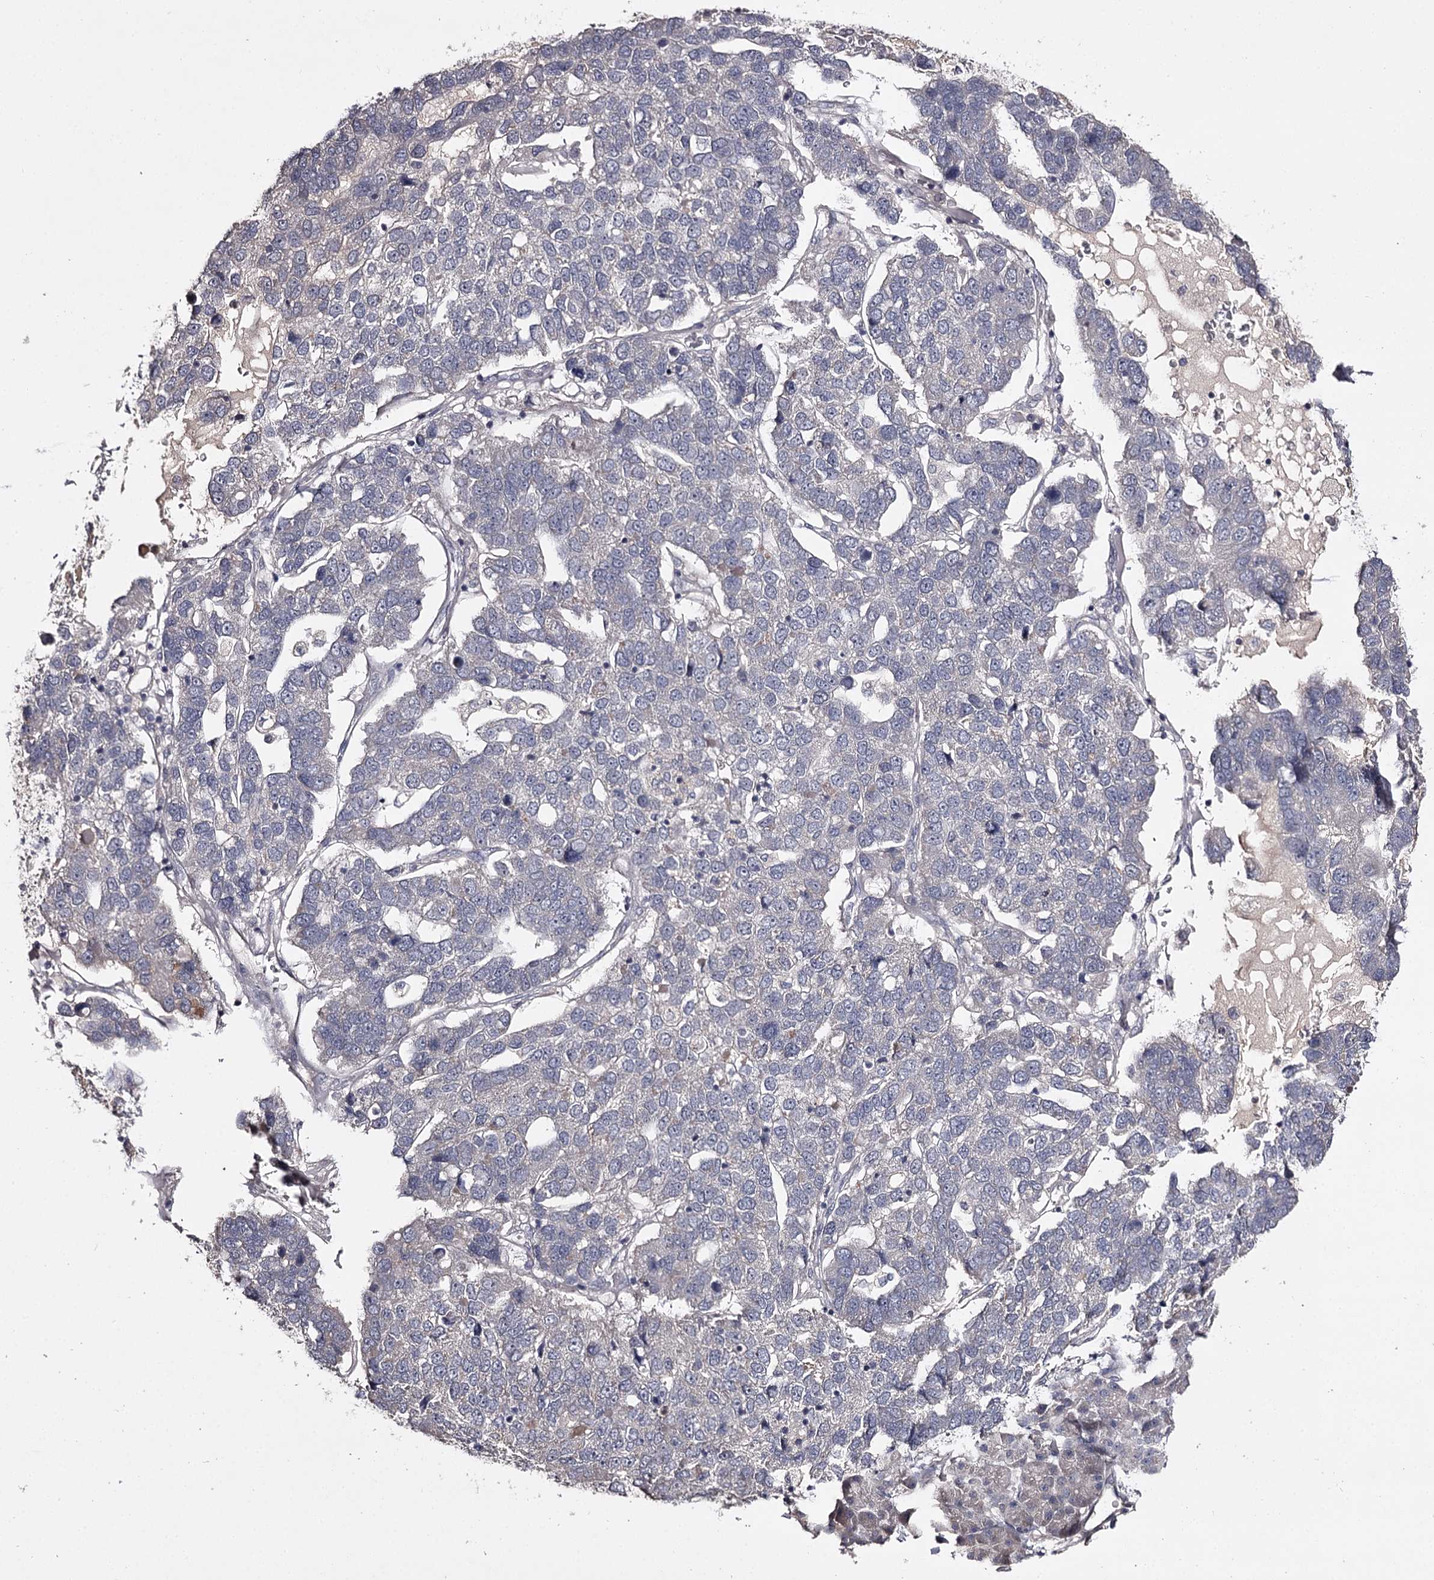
{"staining": {"intensity": "negative", "quantity": "none", "location": "none"}, "tissue": "pancreatic cancer", "cell_type": "Tumor cells", "image_type": "cancer", "snomed": [{"axis": "morphology", "description": "Adenocarcinoma, NOS"}, {"axis": "topography", "description": "Pancreas"}], "caption": "A photomicrograph of human pancreatic adenocarcinoma is negative for staining in tumor cells.", "gene": "PRM2", "patient": {"sex": "female", "age": 61}}